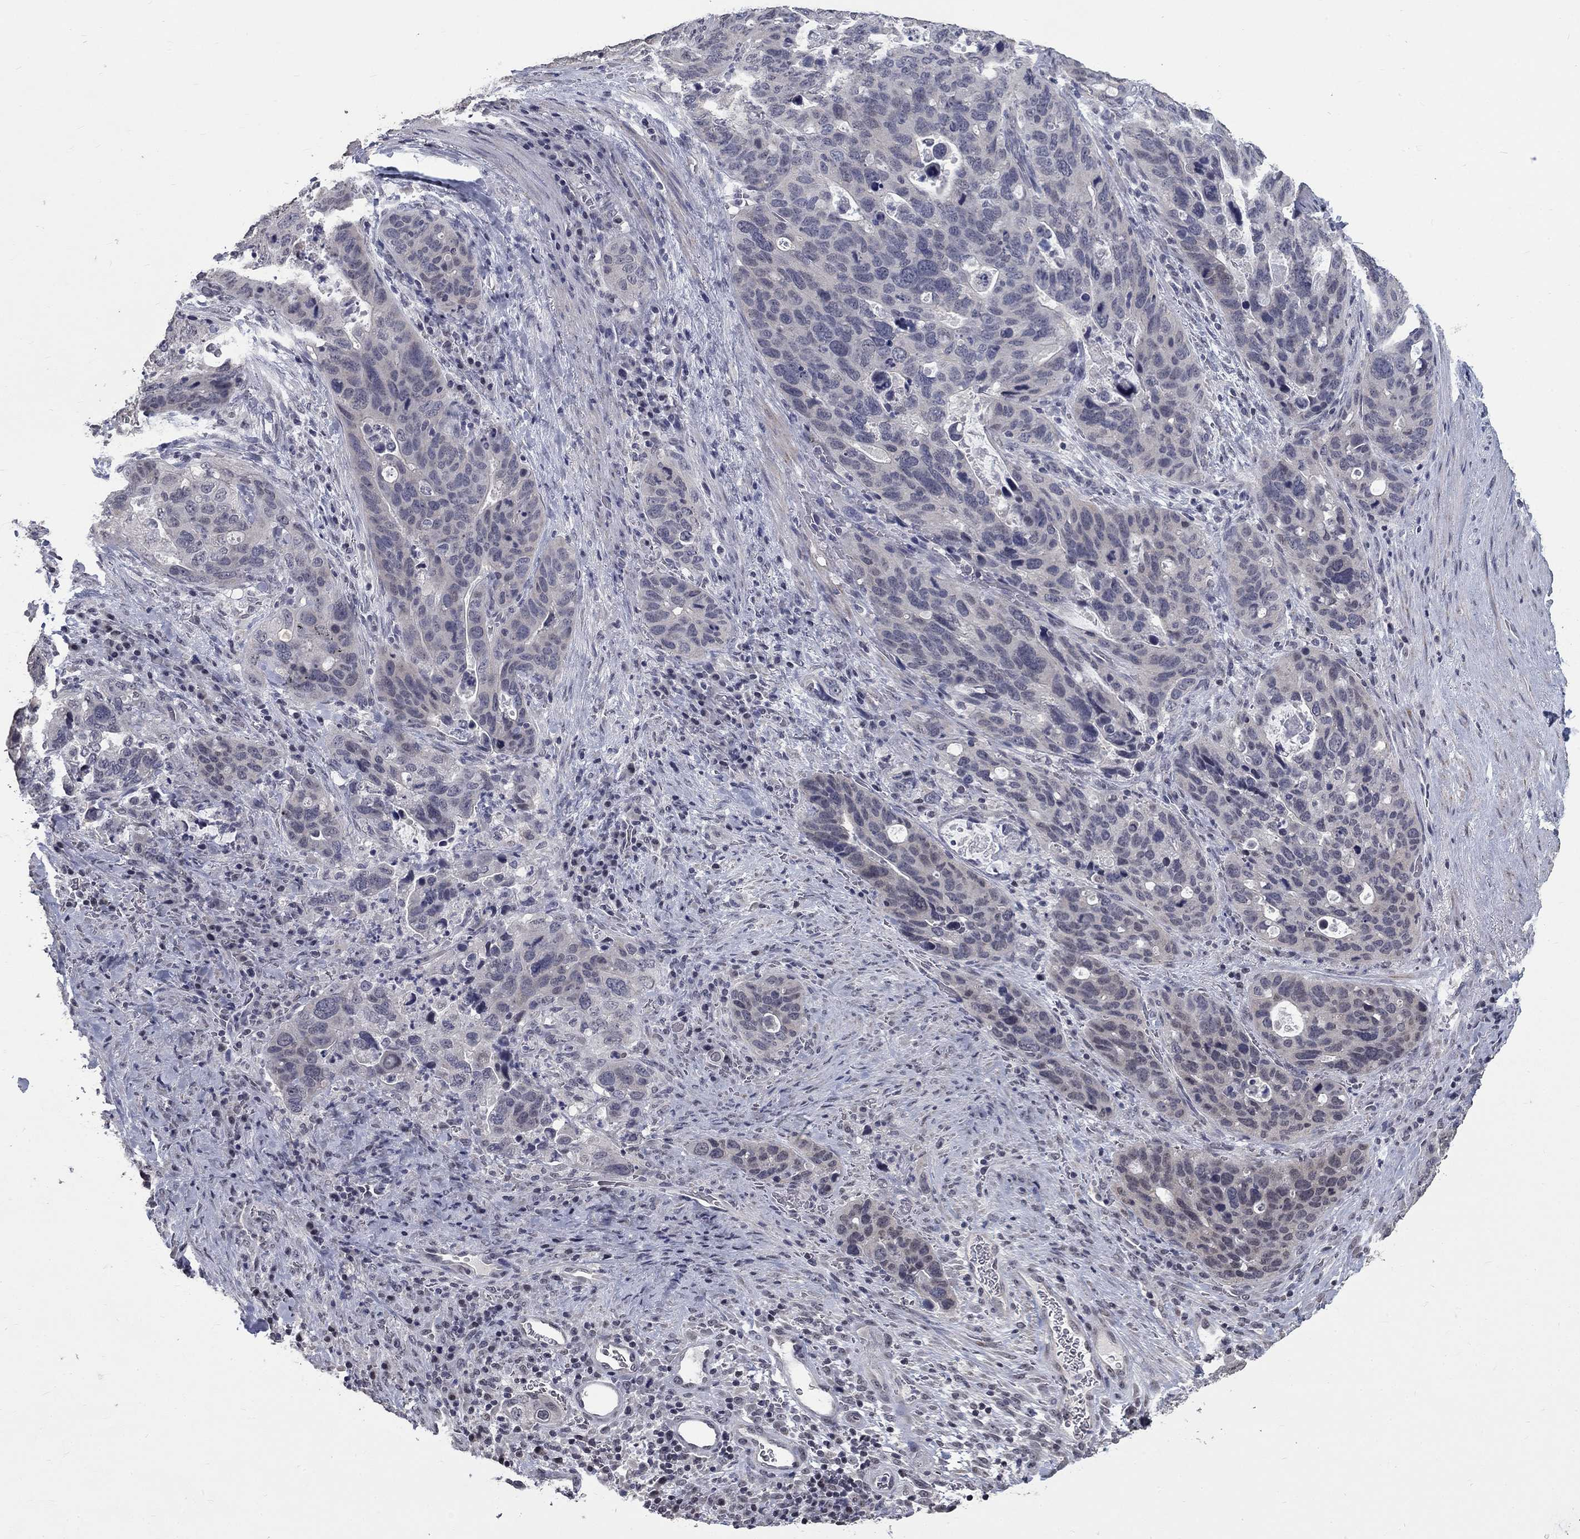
{"staining": {"intensity": "negative", "quantity": "none", "location": "none"}, "tissue": "stomach cancer", "cell_type": "Tumor cells", "image_type": "cancer", "snomed": [{"axis": "morphology", "description": "Adenocarcinoma, NOS"}, {"axis": "topography", "description": "Stomach"}], "caption": "Protein analysis of stomach adenocarcinoma demonstrates no significant positivity in tumor cells.", "gene": "SPATA33", "patient": {"sex": "male", "age": 54}}